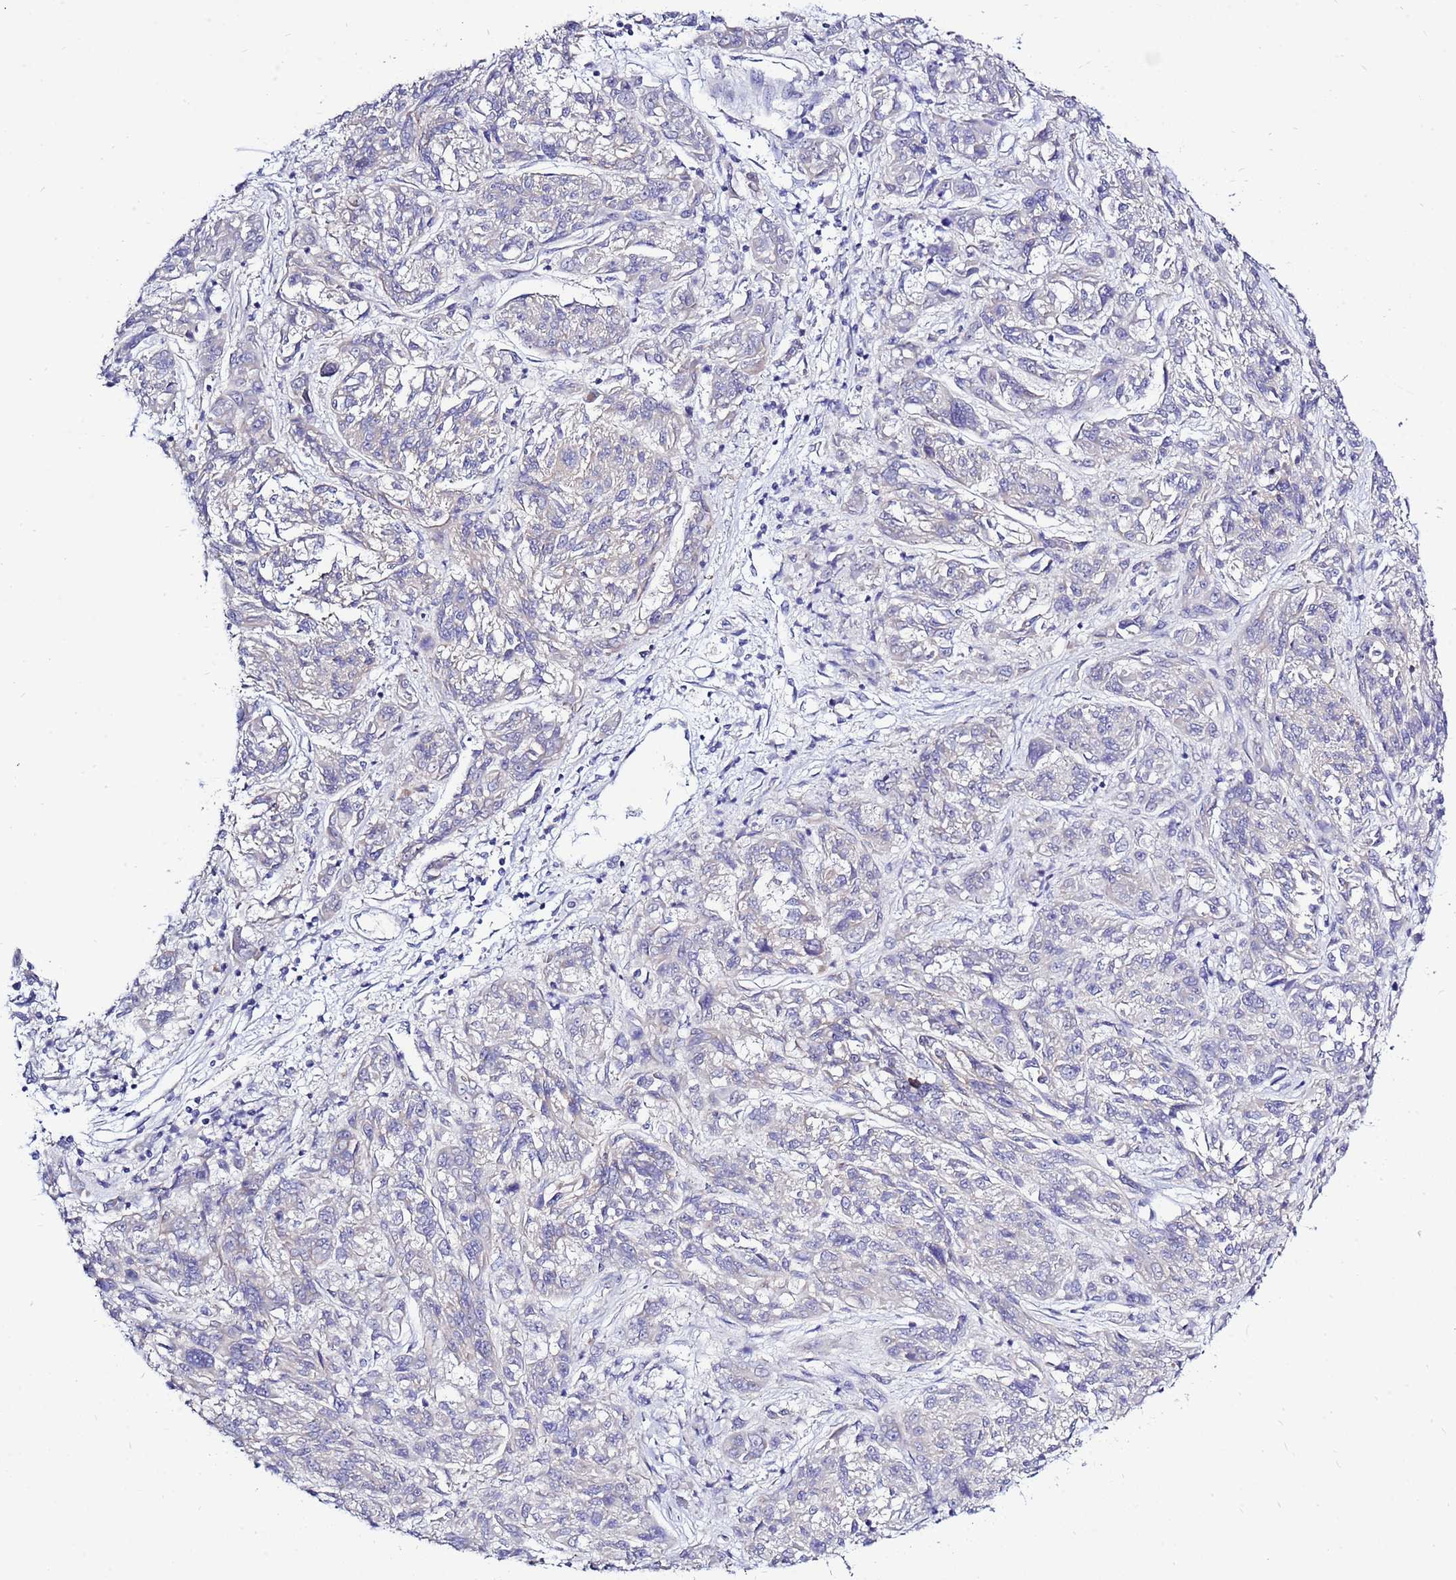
{"staining": {"intensity": "negative", "quantity": "none", "location": "none"}, "tissue": "melanoma", "cell_type": "Tumor cells", "image_type": "cancer", "snomed": [{"axis": "morphology", "description": "Malignant melanoma, NOS"}, {"axis": "topography", "description": "Skin"}], "caption": "IHC micrograph of neoplastic tissue: melanoma stained with DAB (3,3'-diaminobenzidine) displays no significant protein expression in tumor cells.", "gene": "IGF1R", "patient": {"sex": "male", "age": 53}}